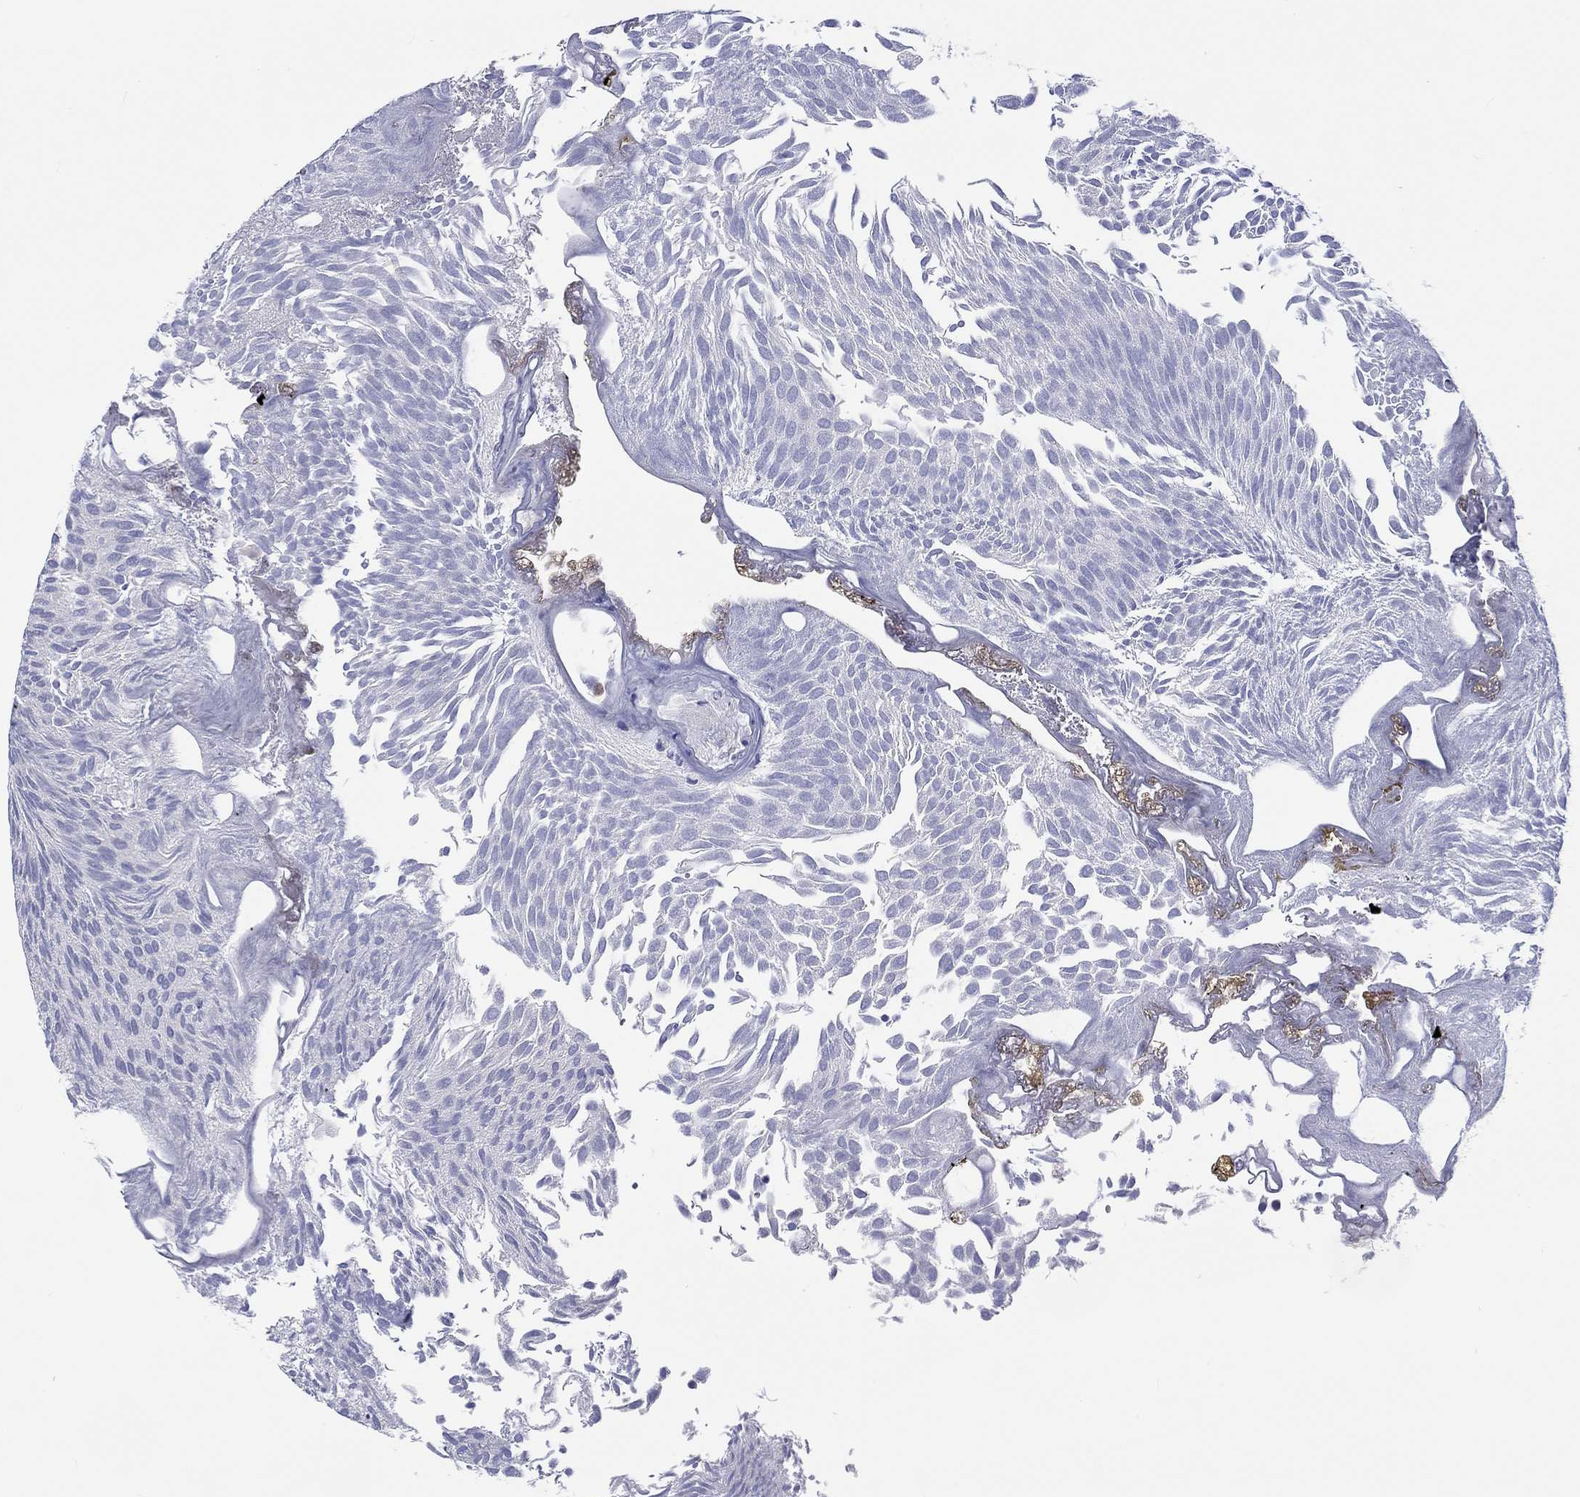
{"staining": {"intensity": "negative", "quantity": "none", "location": "none"}, "tissue": "urothelial cancer", "cell_type": "Tumor cells", "image_type": "cancer", "snomed": [{"axis": "morphology", "description": "Urothelial carcinoma, Low grade"}, {"axis": "topography", "description": "Urinary bladder"}], "caption": "Protein analysis of urothelial cancer demonstrates no significant expression in tumor cells.", "gene": "ABCG4", "patient": {"sex": "male", "age": 52}}